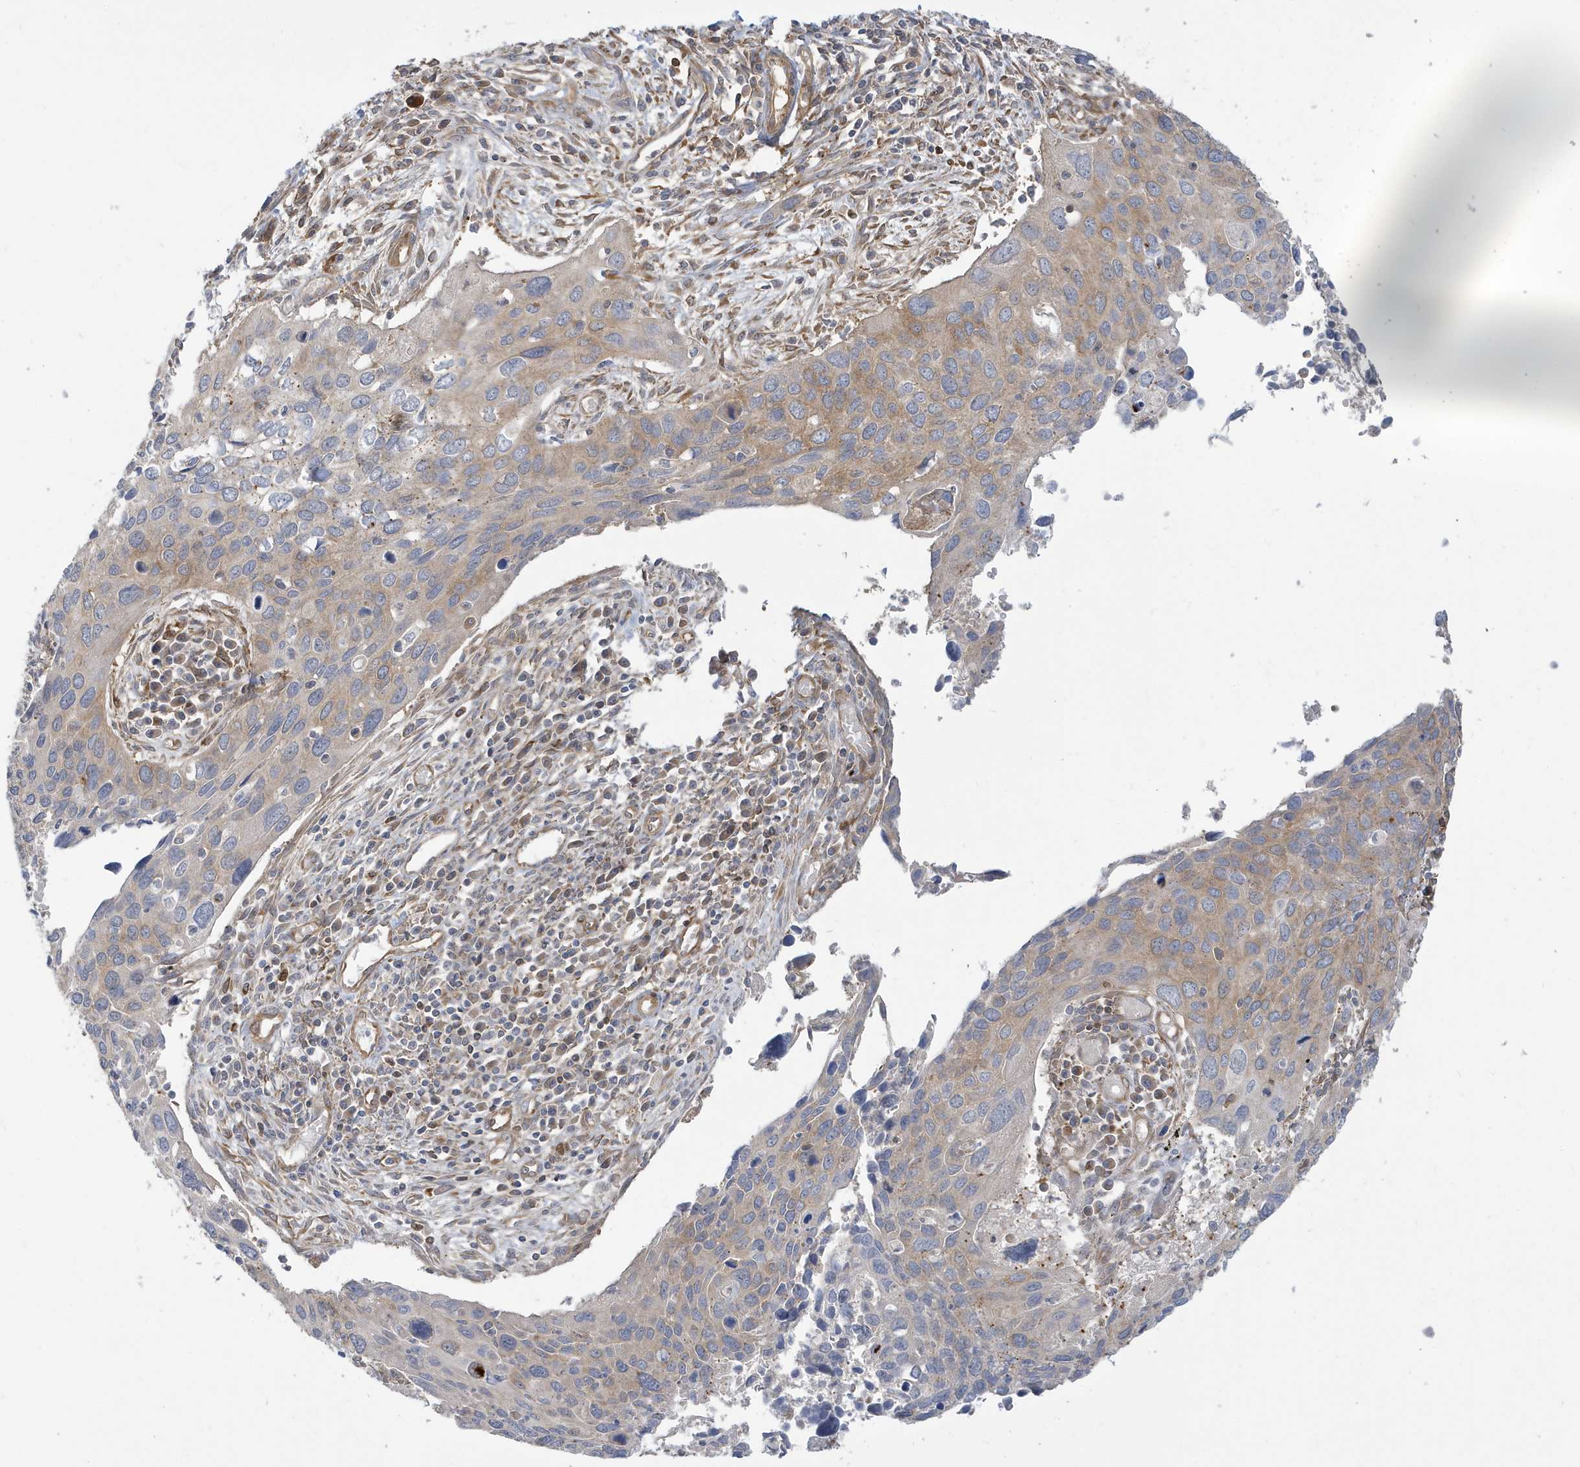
{"staining": {"intensity": "weak", "quantity": "25%-75%", "location": "cytoplasmic/membranous"}, "tissue": "cervical cancer", "cell_type": "Tumor cells", "image_type": "cancer", "snomed": [{"axis": "morphology", "description": "Squamous cell carcinoma, NOS"}, {"axis": "topography", "description": "Cervix"}], "caption": "Squamous cell carcinoma (cervical) stained with a protein marker demonstrates weak staining in tumor cells.", "gene": "STAM", "patient": {"sex": "female", "age": 55}}